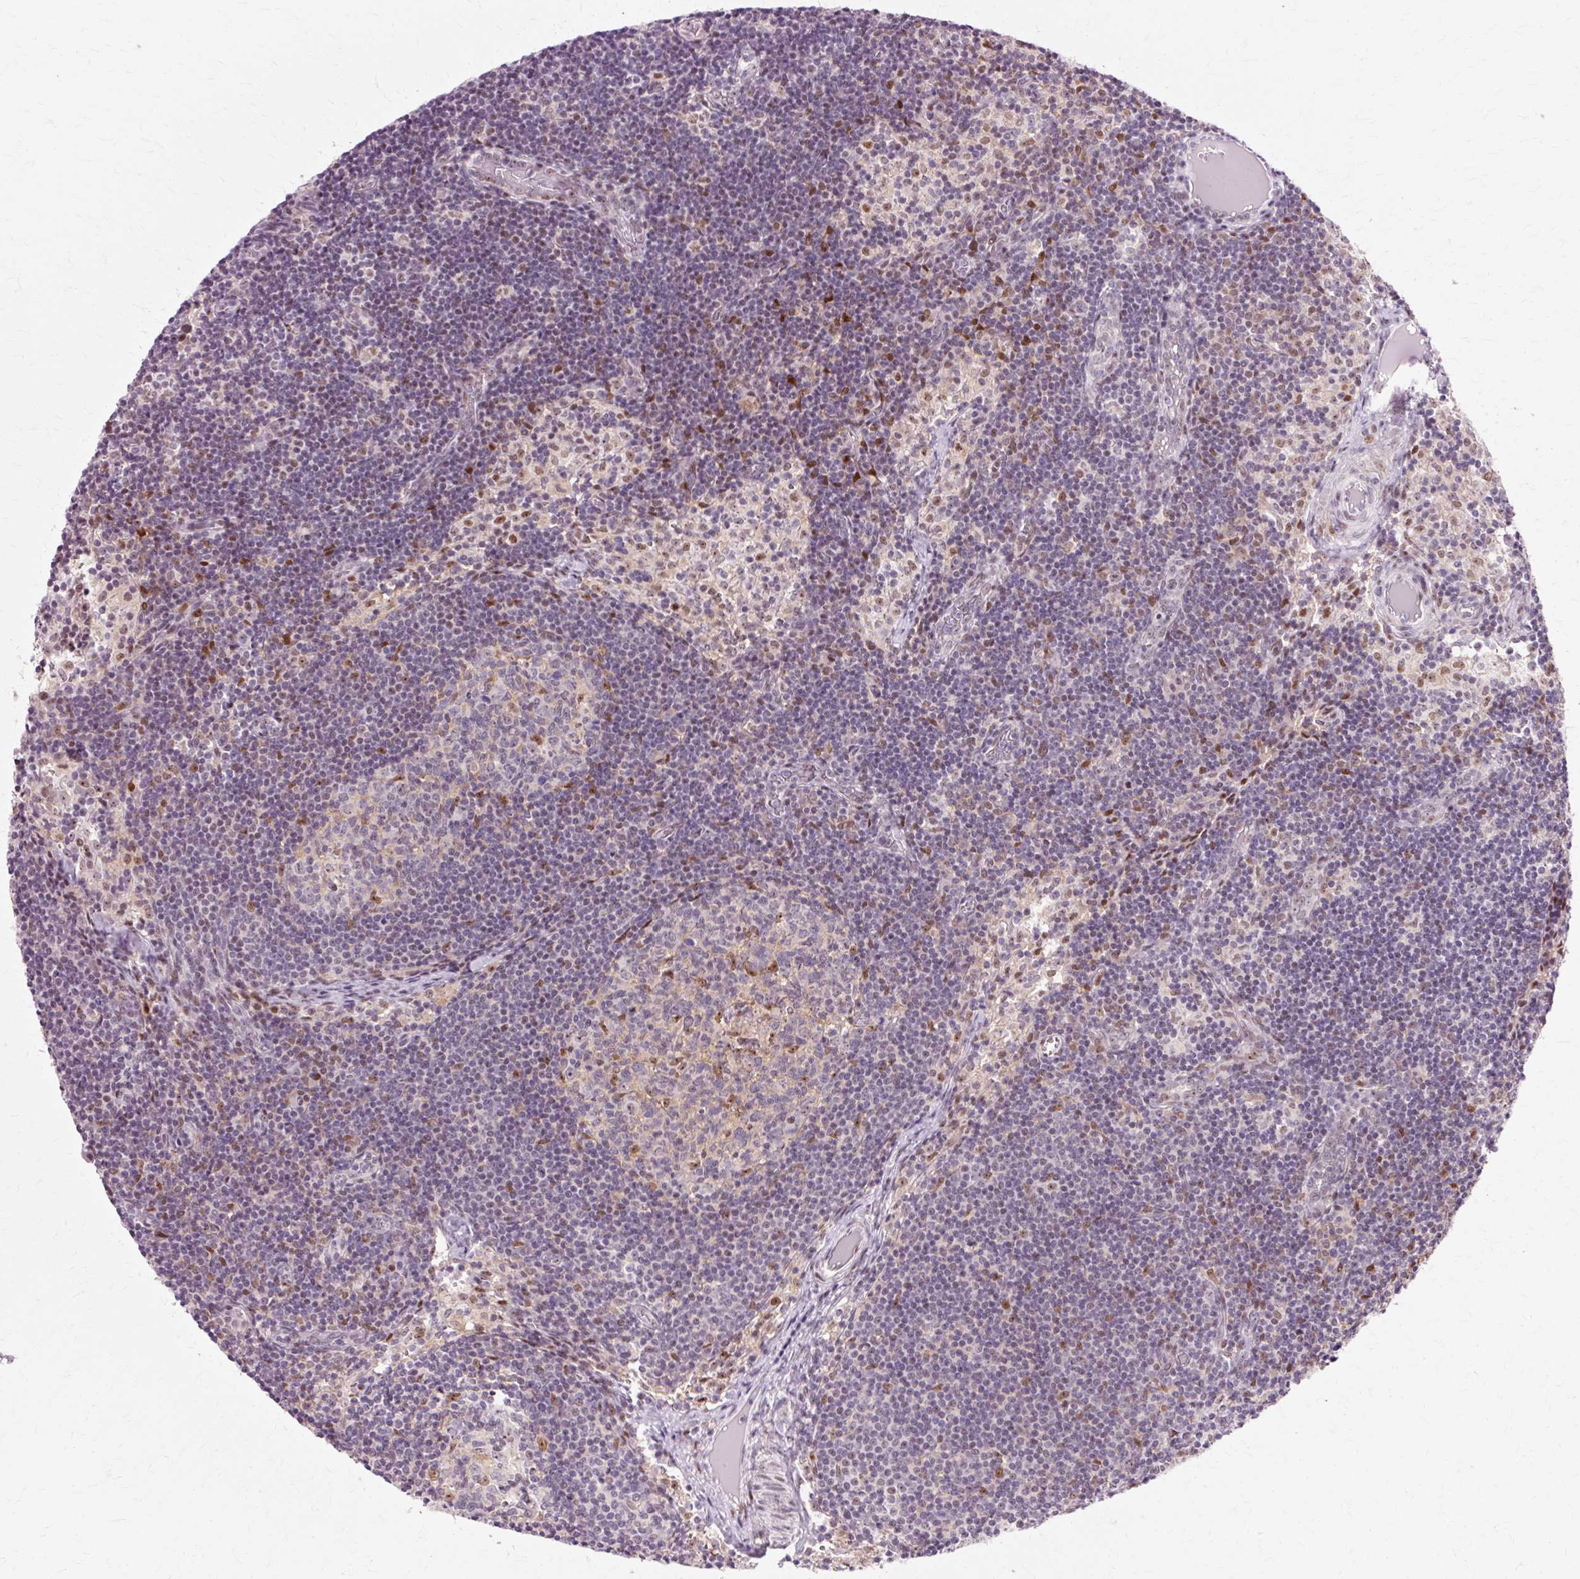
{"staining": {"intensity": "moderate", "quantity": "<25%", "location": "nuclear"}, "tissue": "lymph node", "cell_type": "Germinal center cells", "image_type": "normal", "snomed": [{"axis": "morphology", "description": "Normal tissue, NOS"}, {"axis": "topography", "description": "Lymph node"}], "caption": "The immunohistochemical stain labels moderate nuclear expression in germinal center cells of unremarkable lymph node. The staining is performed using DAB (3,3'-diaminobenzidine) brown chromogen to label protein expression. The nuclei are counter-stained blue using hematoxylin.", "gene": "MACROD2", "patient": {"sex": "female", "age": 31}}